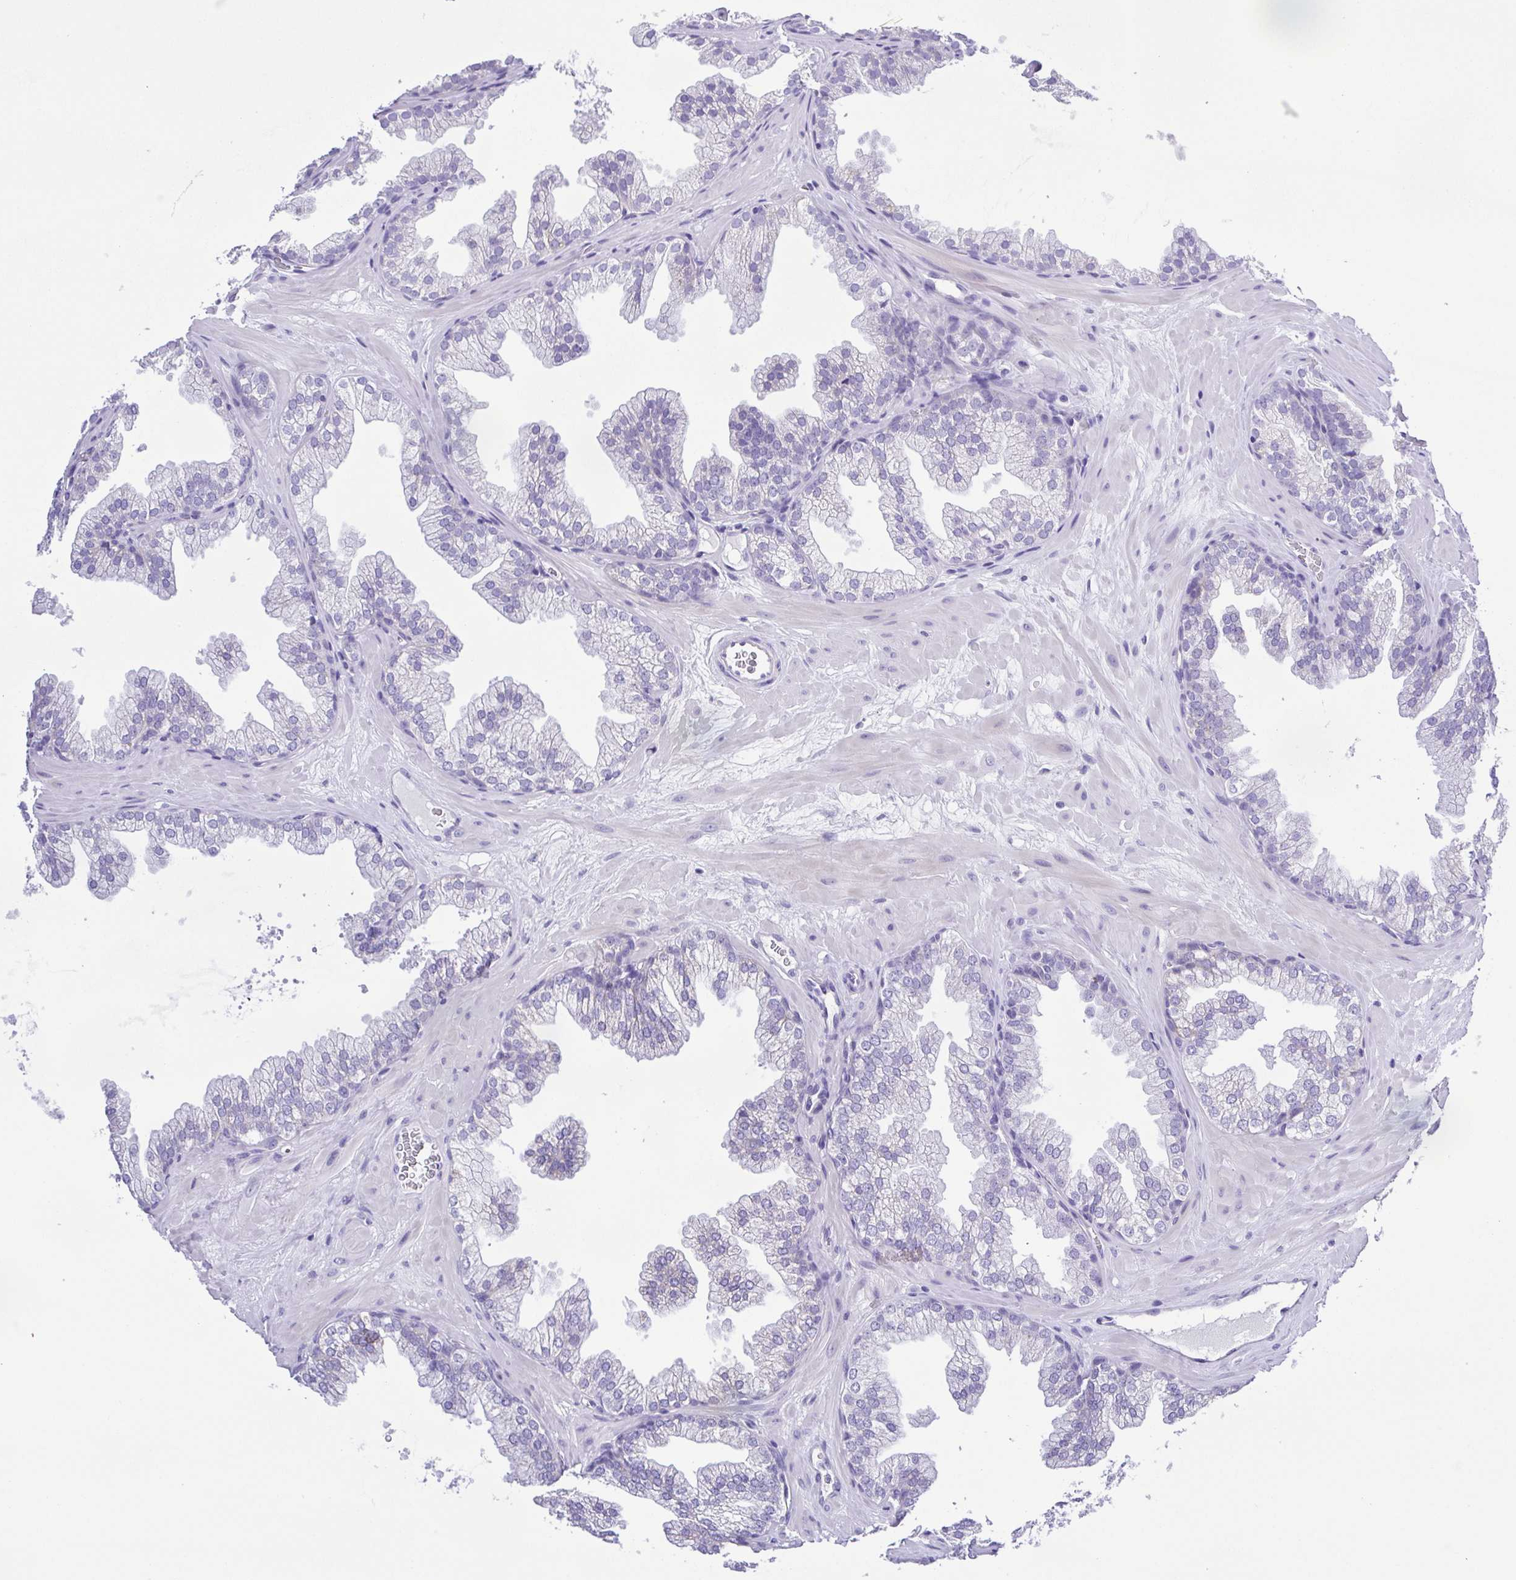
{"staining": {"intensity": "negative", "quantity": "none", "location": "none"}, "tissue": "prostate", "cell_type": "Glandular cells", "image_type": "normal", "snomed": [{"axis": "morphology", "description": "Normal tissue, NOS"}, {"axis": "topography", "description": "Prostate"}], "caption": "Immunohistochemistry histopathology image of normal prostate stained for a protein (brown), which reveals no expression in glandular cells. (Immunohistochemistry, brightfield microscopy, high magnification).", "gene": "CD72", "patient": {"sex": "male", "age": 37}}